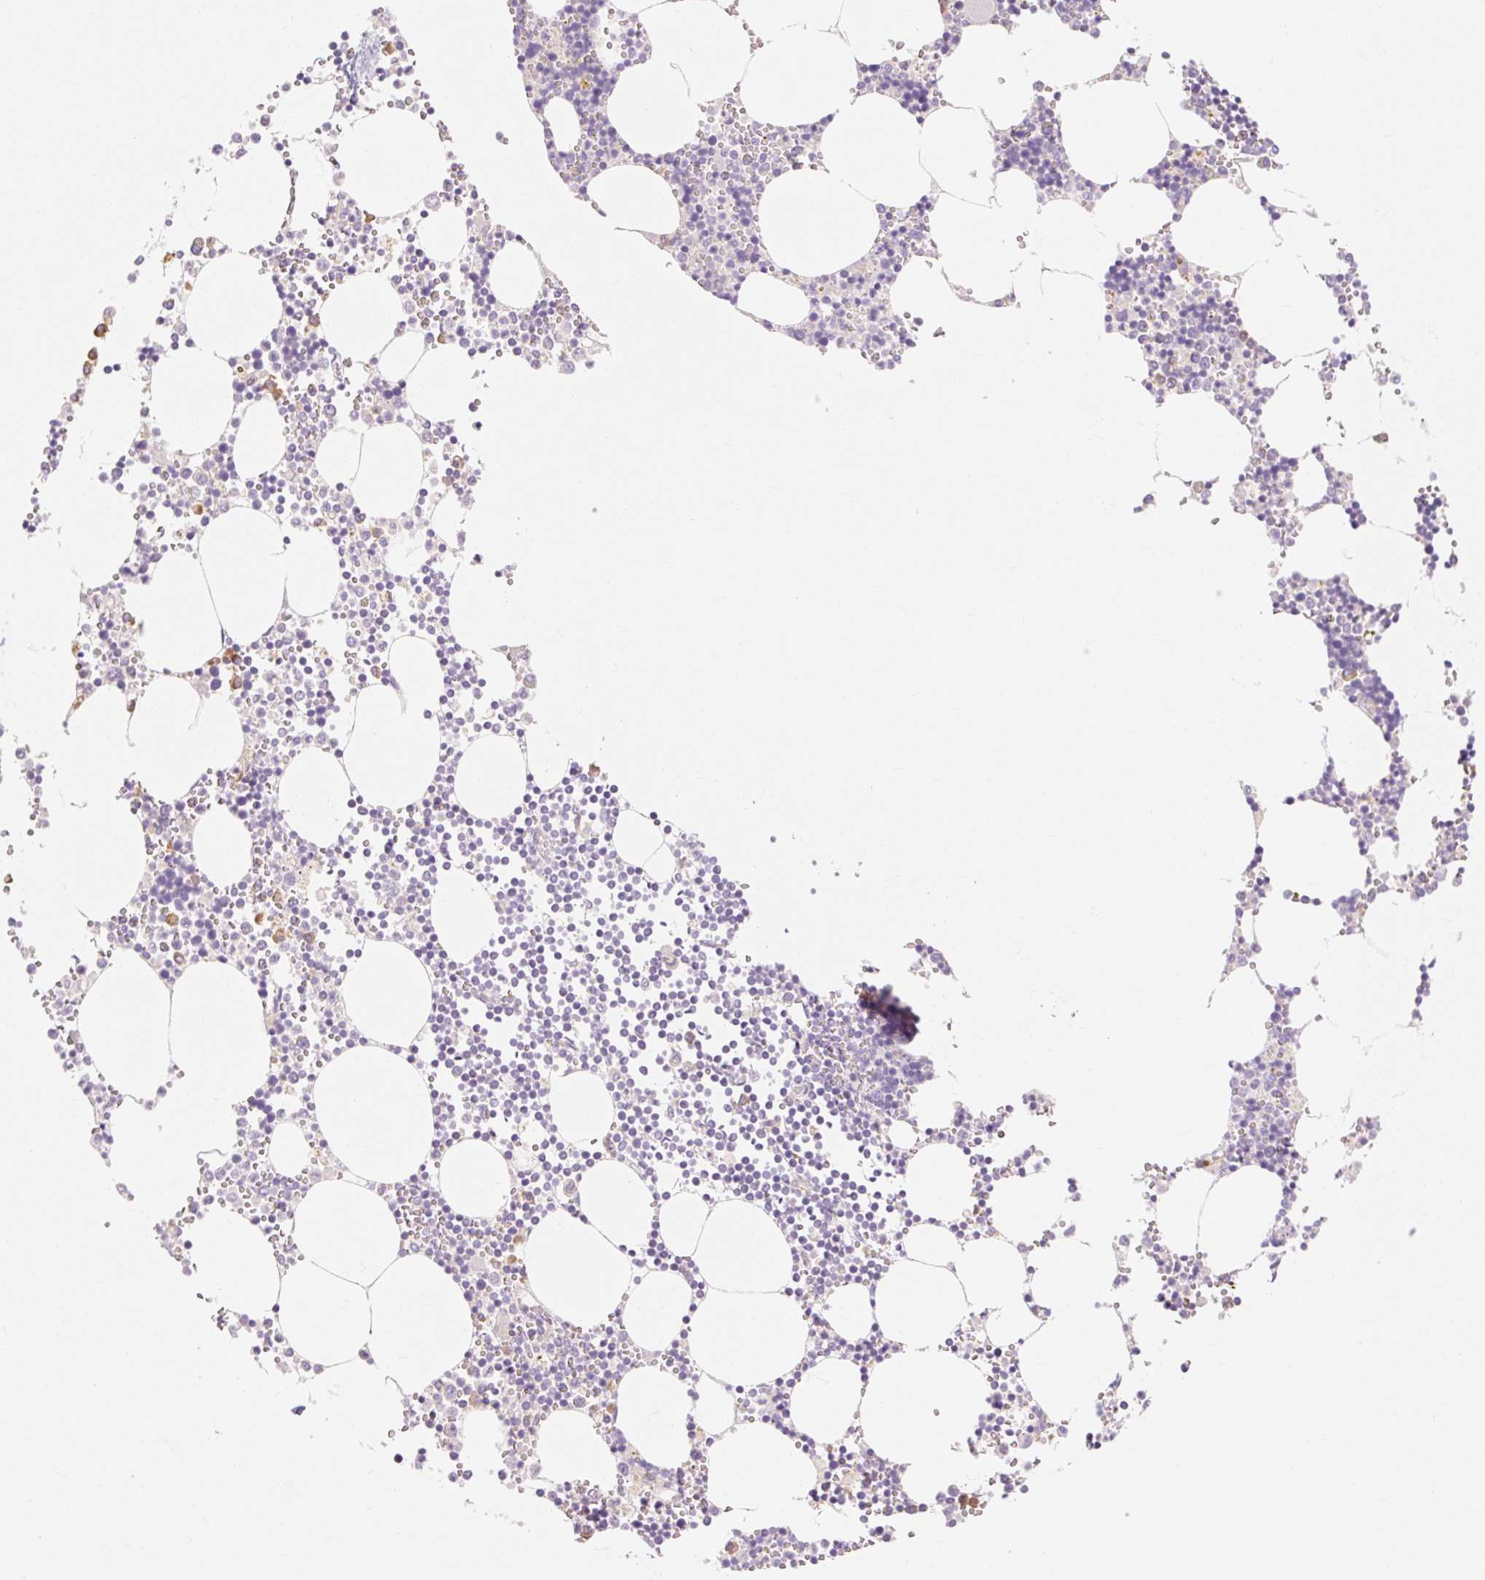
{"staining": {"intensity": "moderate", "quantity": "<25%", "location": "cytoplasmic/membranous"}, "tissue": "bone marrow", "cell_type": "Hematopoietic cells", "image_type": "normal", "snomed": [{"axis": "morphology", "description": "Normal tissue, NOS"}, {"axis": "topography", "description": "Bone marrow"}], "caption": "Protein expression analysis of normal bone marrow shows moderate cytoplasmic/membranous expression in about <25% of hematopoietic cells. (Brightfield microscopy of DAB IHC at high magnification).", "gene": "MYO1D", "patient": {"sex": "male", "age": 54}}